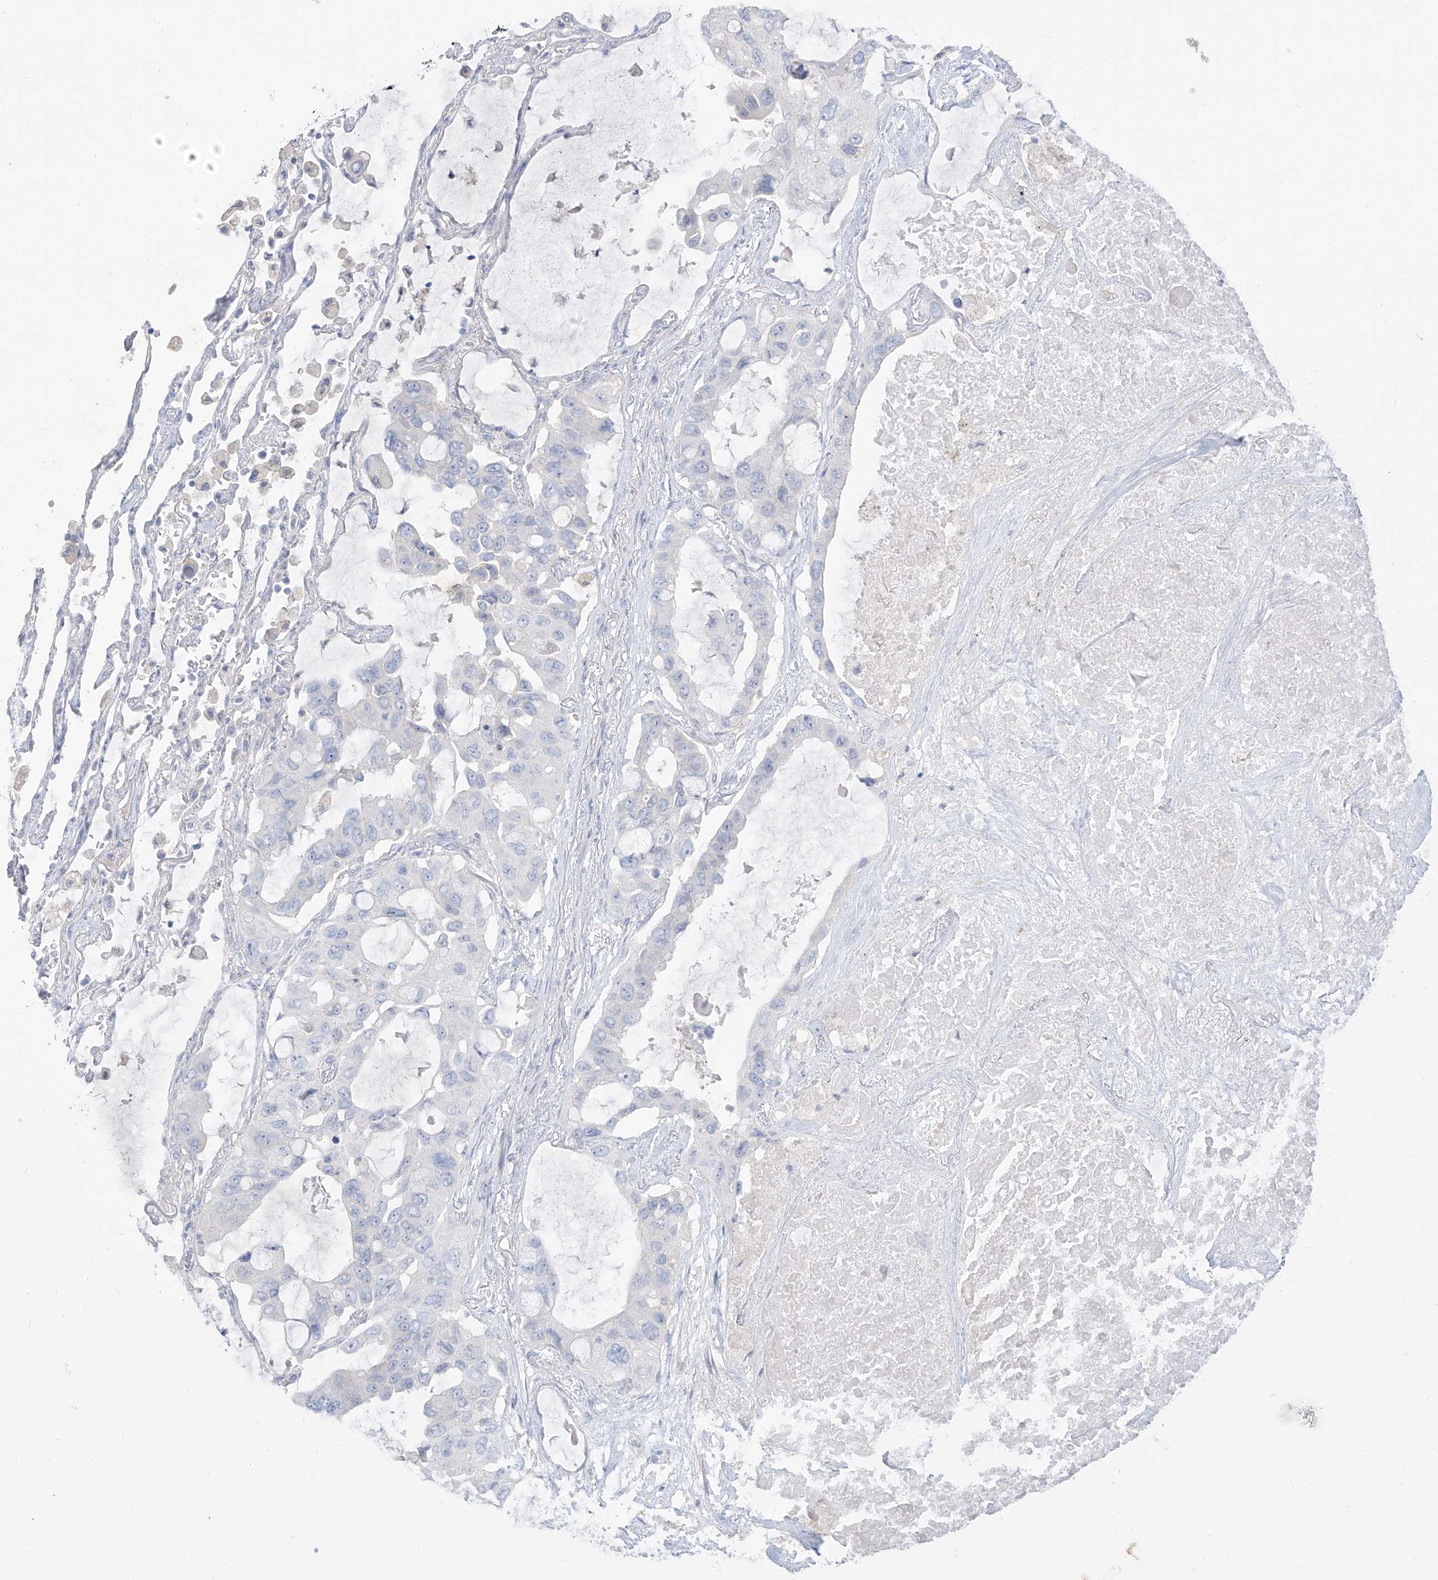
{"staining": {"intensity": "negative", "quantity": "none", "location": "none"}, "tissue": "lung cancer", "cell_type": "Tumor cells", "image_type": "cancer", "snomed": [{"axis": "morphology", "description": "Squamous cell carcinoma, NOS"}, {"axis": "topography", "description": "Lung"}], "caption": "Immunohistochemistry of human lung squamous cell carcinoma reveals no positivity in tumor cells.", "gene": "ARHGEF40", "patient": {"sex": "female", "age": 73}}